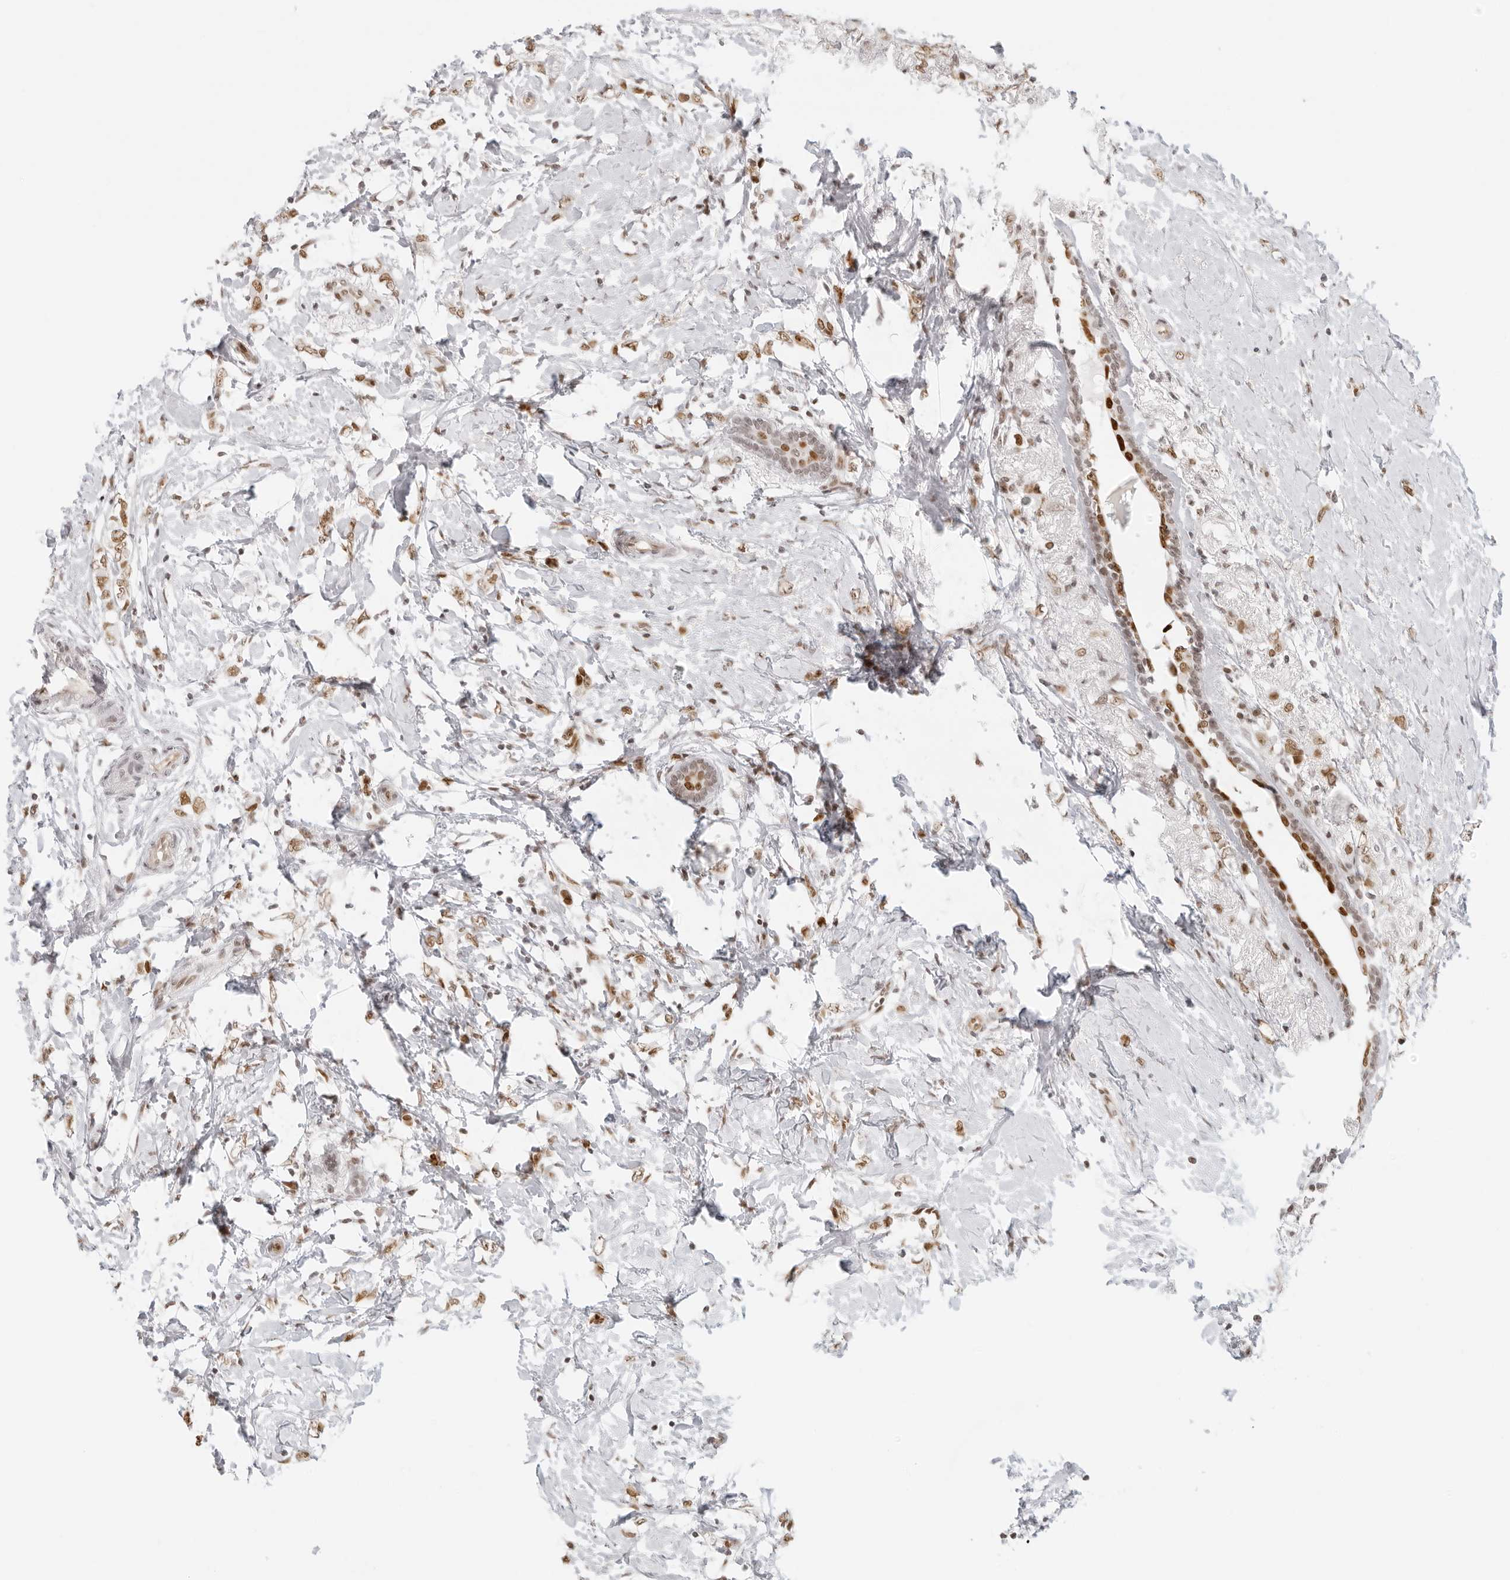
{"staining": {"intensity": "moderate", "quantity": ">75%", "location": "nuclear"}, "tissue": "breast cancer", "cell_type": "Tumor cells", "image_type": "cancer", "snomed": [{"axis": "morphology", "description": "Normal tissue, NOS"}, {"axis": "morphology", "description": "Lobular carcinoma"}, {"axis": "topography", "description": "Breast"}], "caption": "A brown stain shows moderate nuclear expression of a protein in breast cancer (lobular carcinoma) tumor cells. (DAB (3,3'-diaminobenzidine) = brown stain, brightfield microscopy at high magnification).", "gene": "RCC1", "patient": {"sex": "female", "age": 47}}